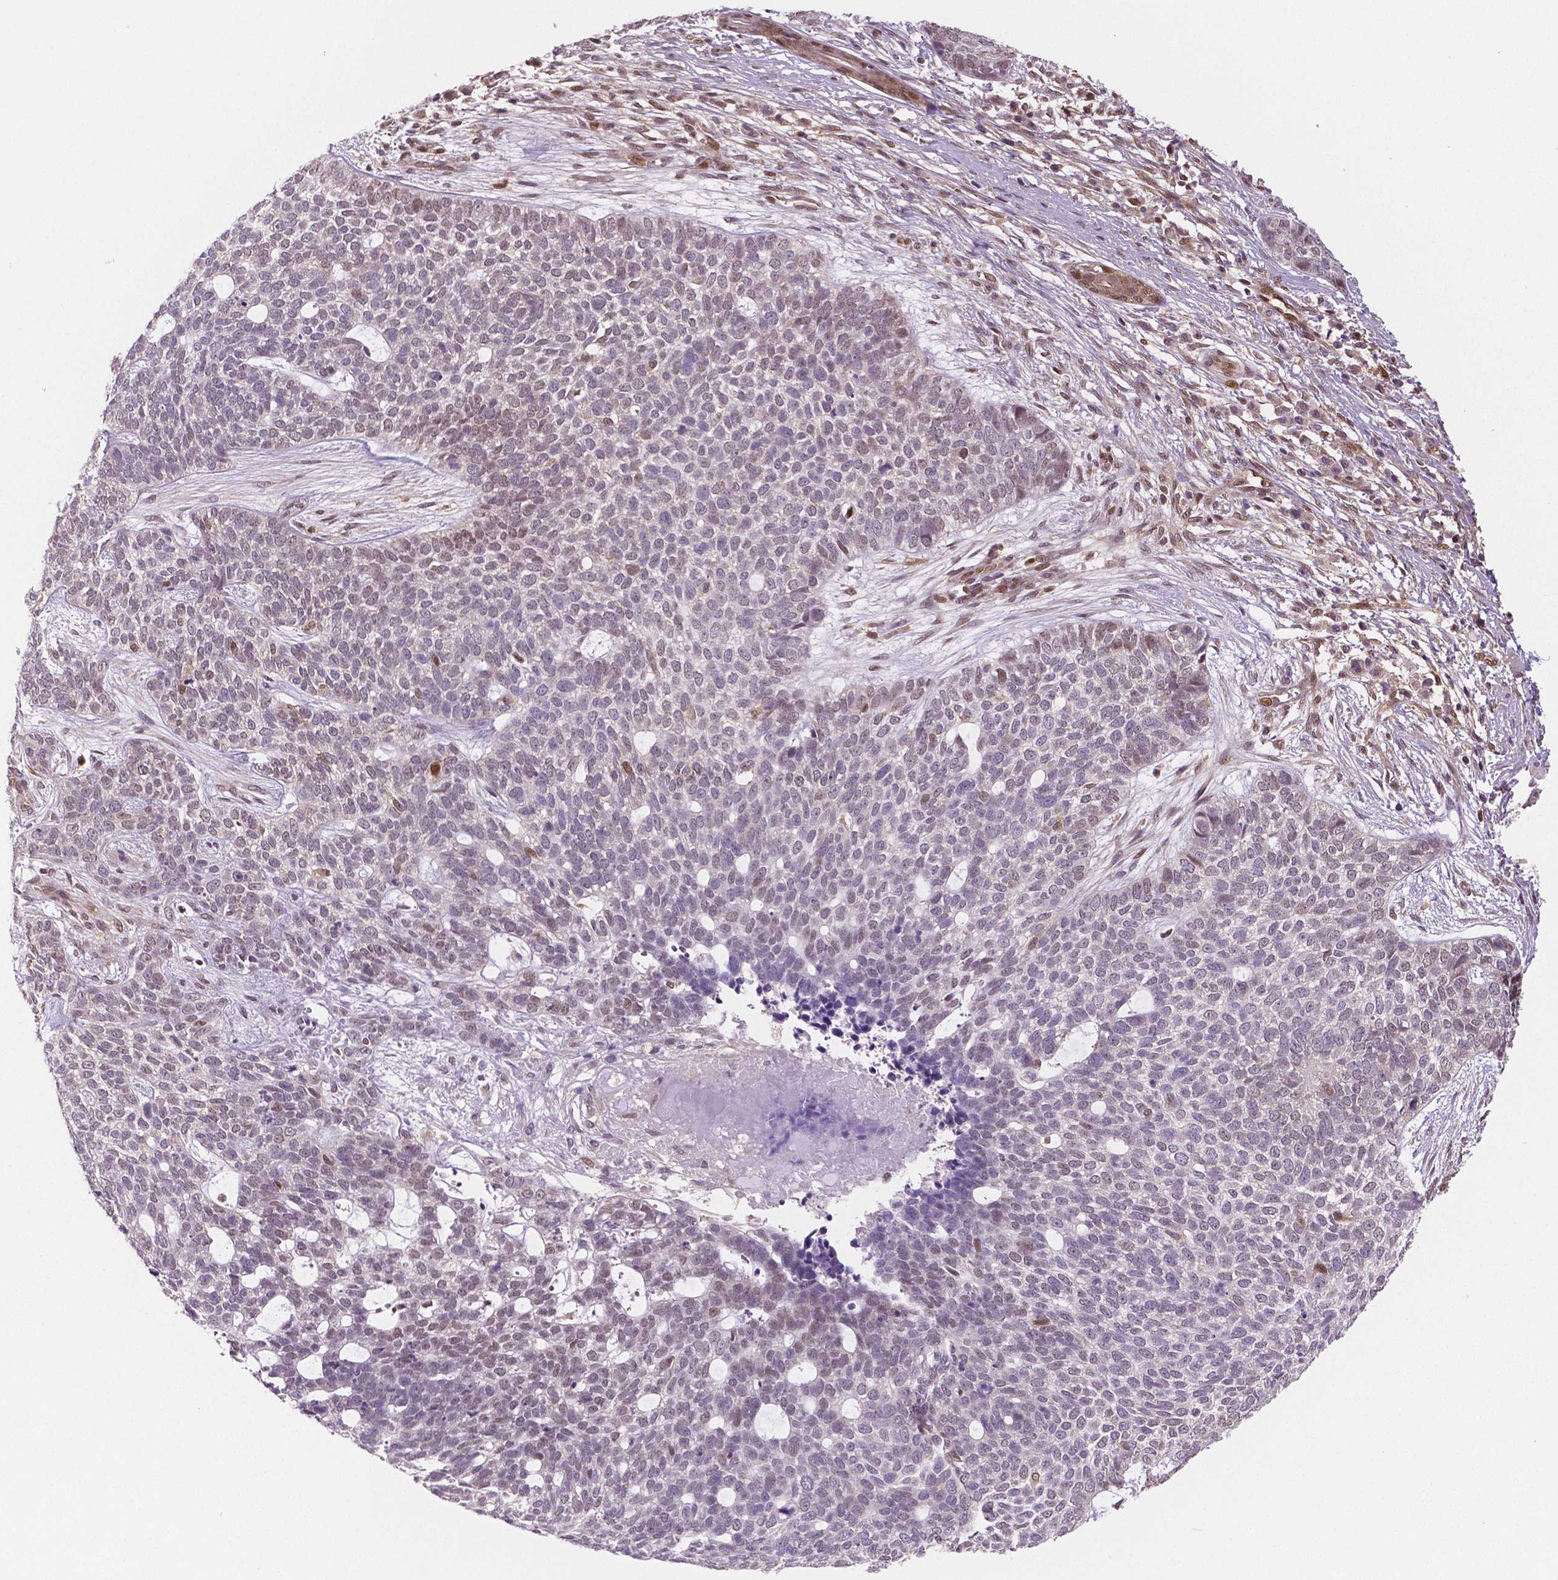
{"staining": {"intensity": "weak", "quantity": "<25%", "location": "cytoplasmic/membranous,nuclear"}, "tissue": "skin cancer", "cell_type": "Tumor cells", "image_type": "cancer", "snomed": [{"axis": "morphology", "description": "Basal cell carcinoma"}, {"axis": "topography", "description": "Skin"}], "caption": "Skin basal cell carcinoma was stained to show a protein in brown. There is no significant expression in tumor cells. (Stains: DAB immunohistochemistry with hematoxylin counter stain, Microscopy: brightfield microscopy at high magnification).", "gene": "STAT3", "patient": {"sex": "female", "age": 69}}